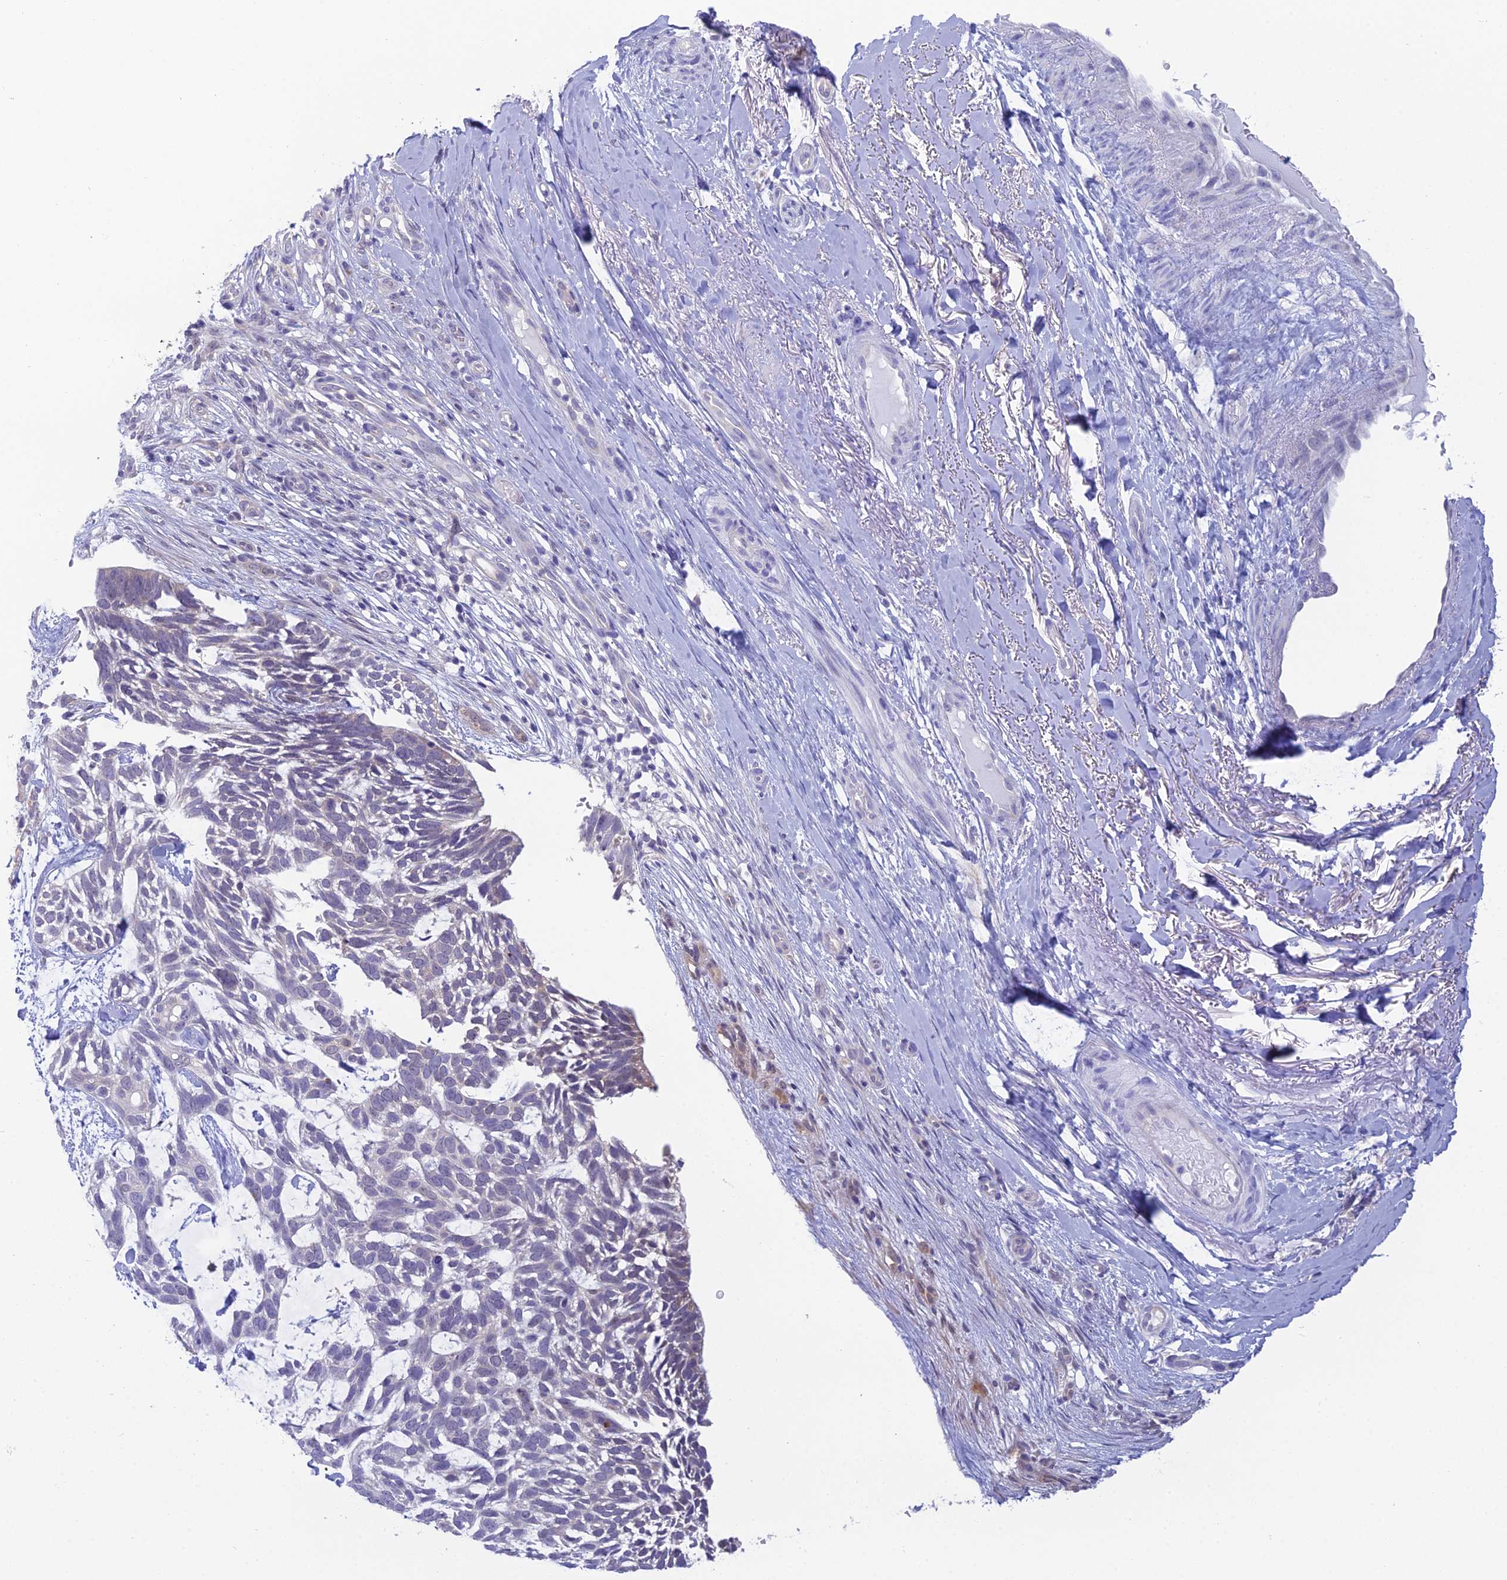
{"staining": {"intensity": "negative", "quantity": "none", "location": "none"}, "tissue": "skin cancer", "cell_type": "Tumor cells", "image_type": "cancer", "snomed": [{"axis": "morphology", "description": "Basal cell carcinoma"}, {"axis": "topography", "description": "Skin"}], "caption": "Immunohistochemistry (IHC) photomicrograph of neoplastic tissue: human skin cancer (basal cell carcinoma) stained with DAB shows no significant protein staining in tumor cells.", "gene": "GNPNAT1", "patient": {"sex": "male", "age": 88}}